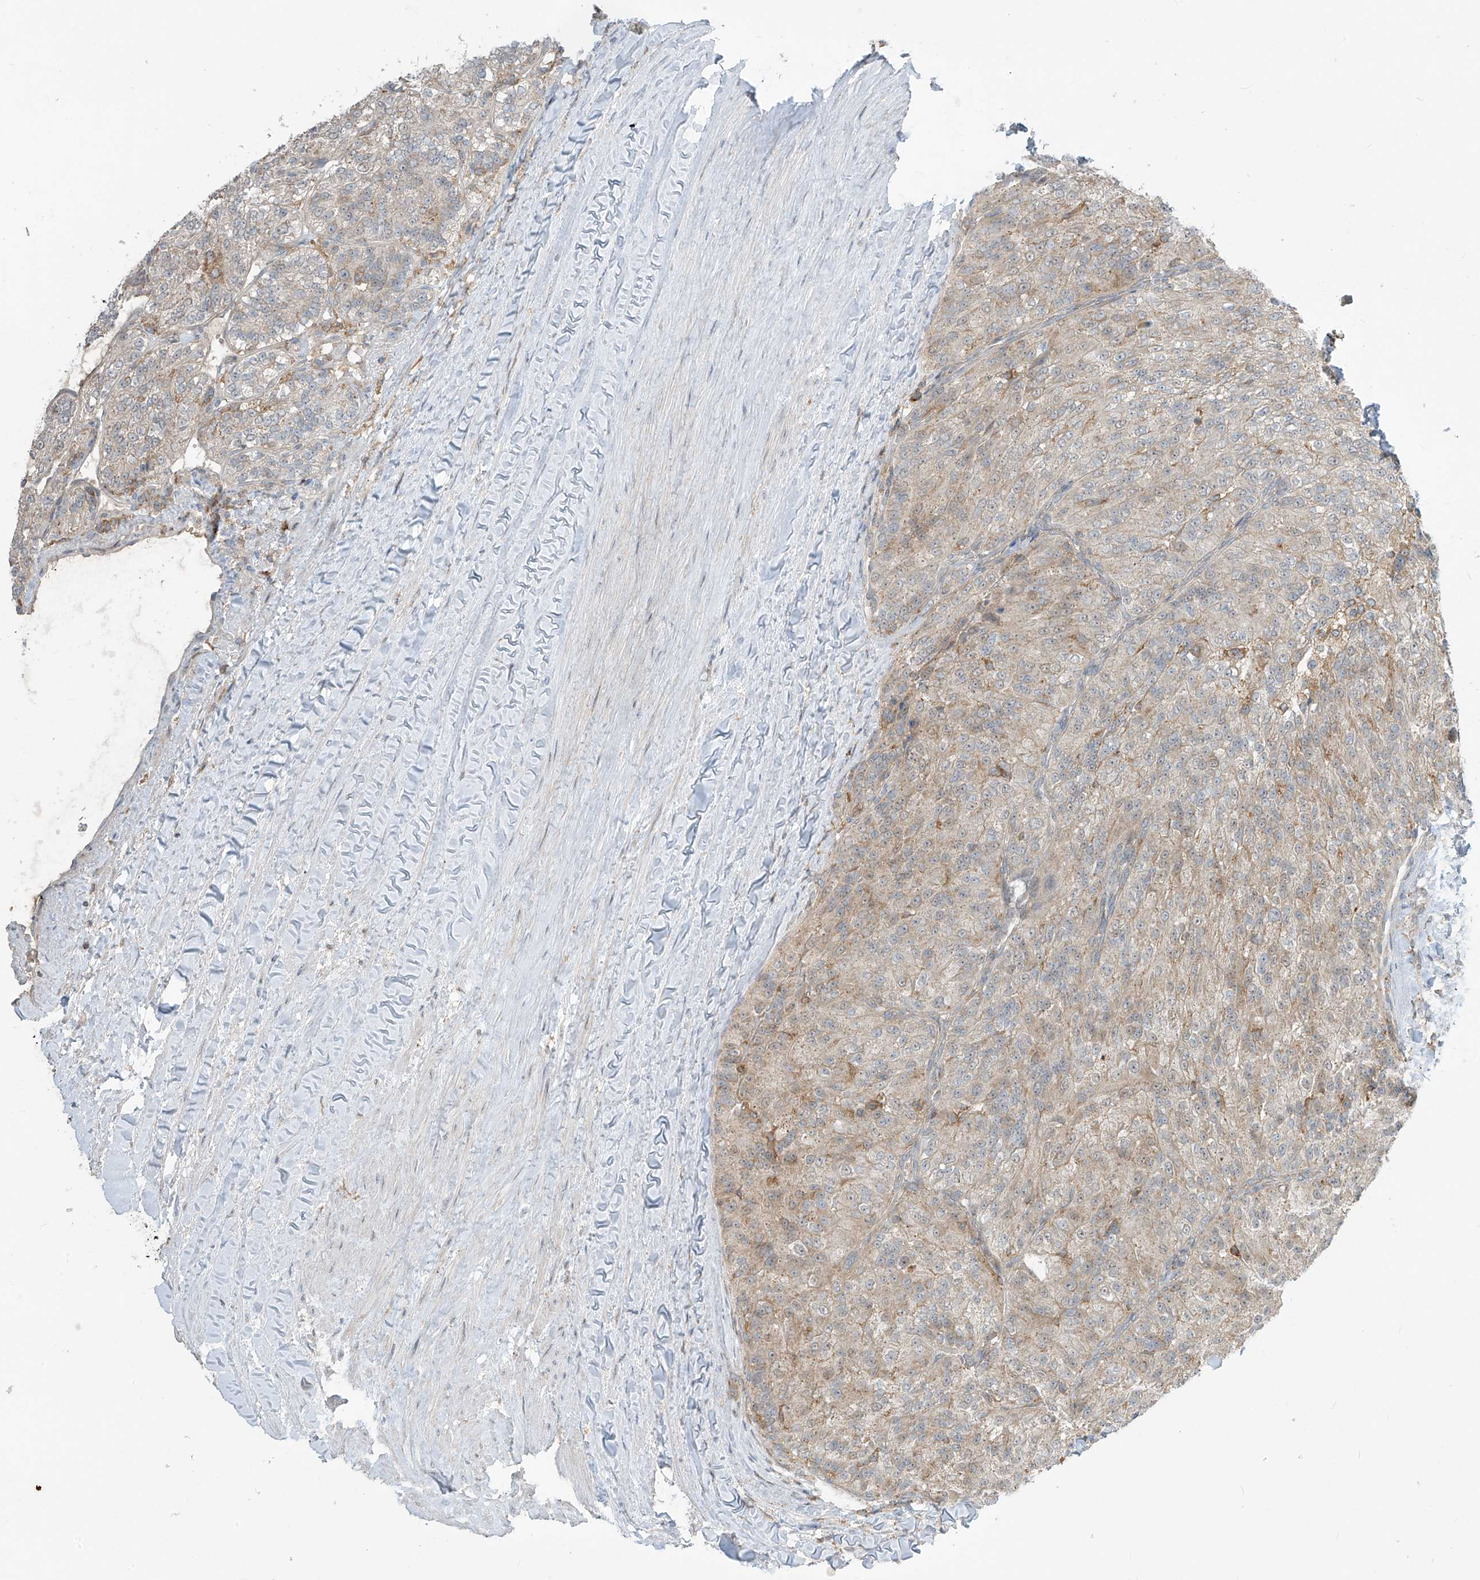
{"staining": {"intensity": "weak", "quantity": "<25%", "location": "cytoplasmic/membranous"}, "tissue": "renal cancer", "cell_type": "Tumor cells", "image_type": "cancer", "snomed": [{"axis": "morphology", "description": "Adenocarcinoma, NOS"}, {"axis": "topography", "description": "Kidney"}], "caption": "The histopathology image demonstrates no staining of tumor cells in renal cancer. (DAB immunohistochemistry (IHC) visualized using brightfield microscopy, high magnification).", "gene": "PARVG", "patient": {"sex": "female", "age": 63}}